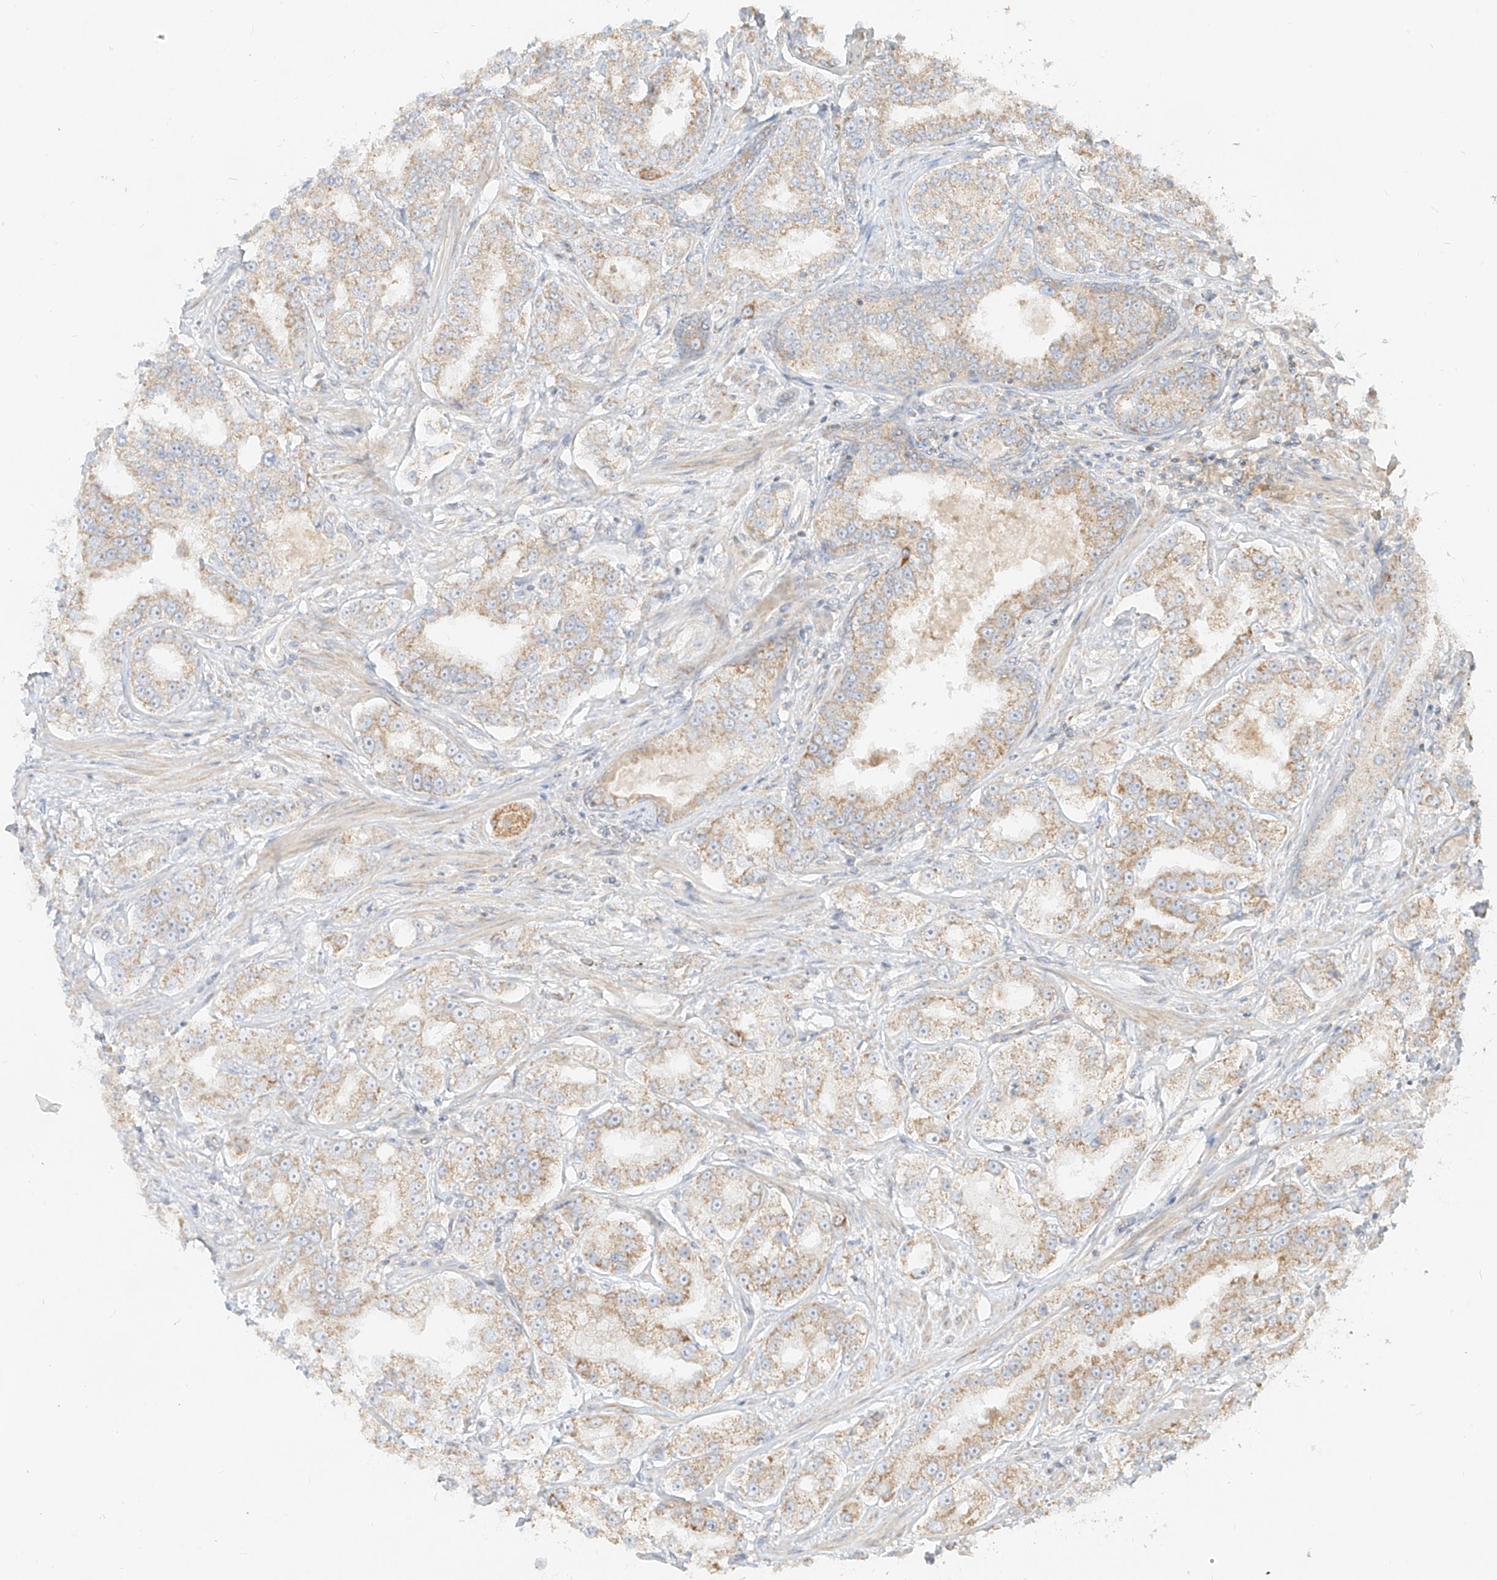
{"staining": {"intensity": "weak", "quantity": ">75%", "location": "cytoplasmic/membranous"}, "tissue": "prostate cancer", "cell_type": "Tumor cells", "image_type": "cancer", "snomed": [{"axis": "morphology", "description": "Normal tissue, NOS"}, {"axis": "morphology", "description": "Adenocarcinoma, High grade"}, {"axis": "topography", "description": "Prostate"}], "caption": "This is an image of immunohistochemistry staining of high-grade adenocarcinoma (prostate), which shows weak staining in the cytoplasmic/membranous of tumor cells.", "gene": "ZIM3", "patient": {"sex": "male", "age": 83}}